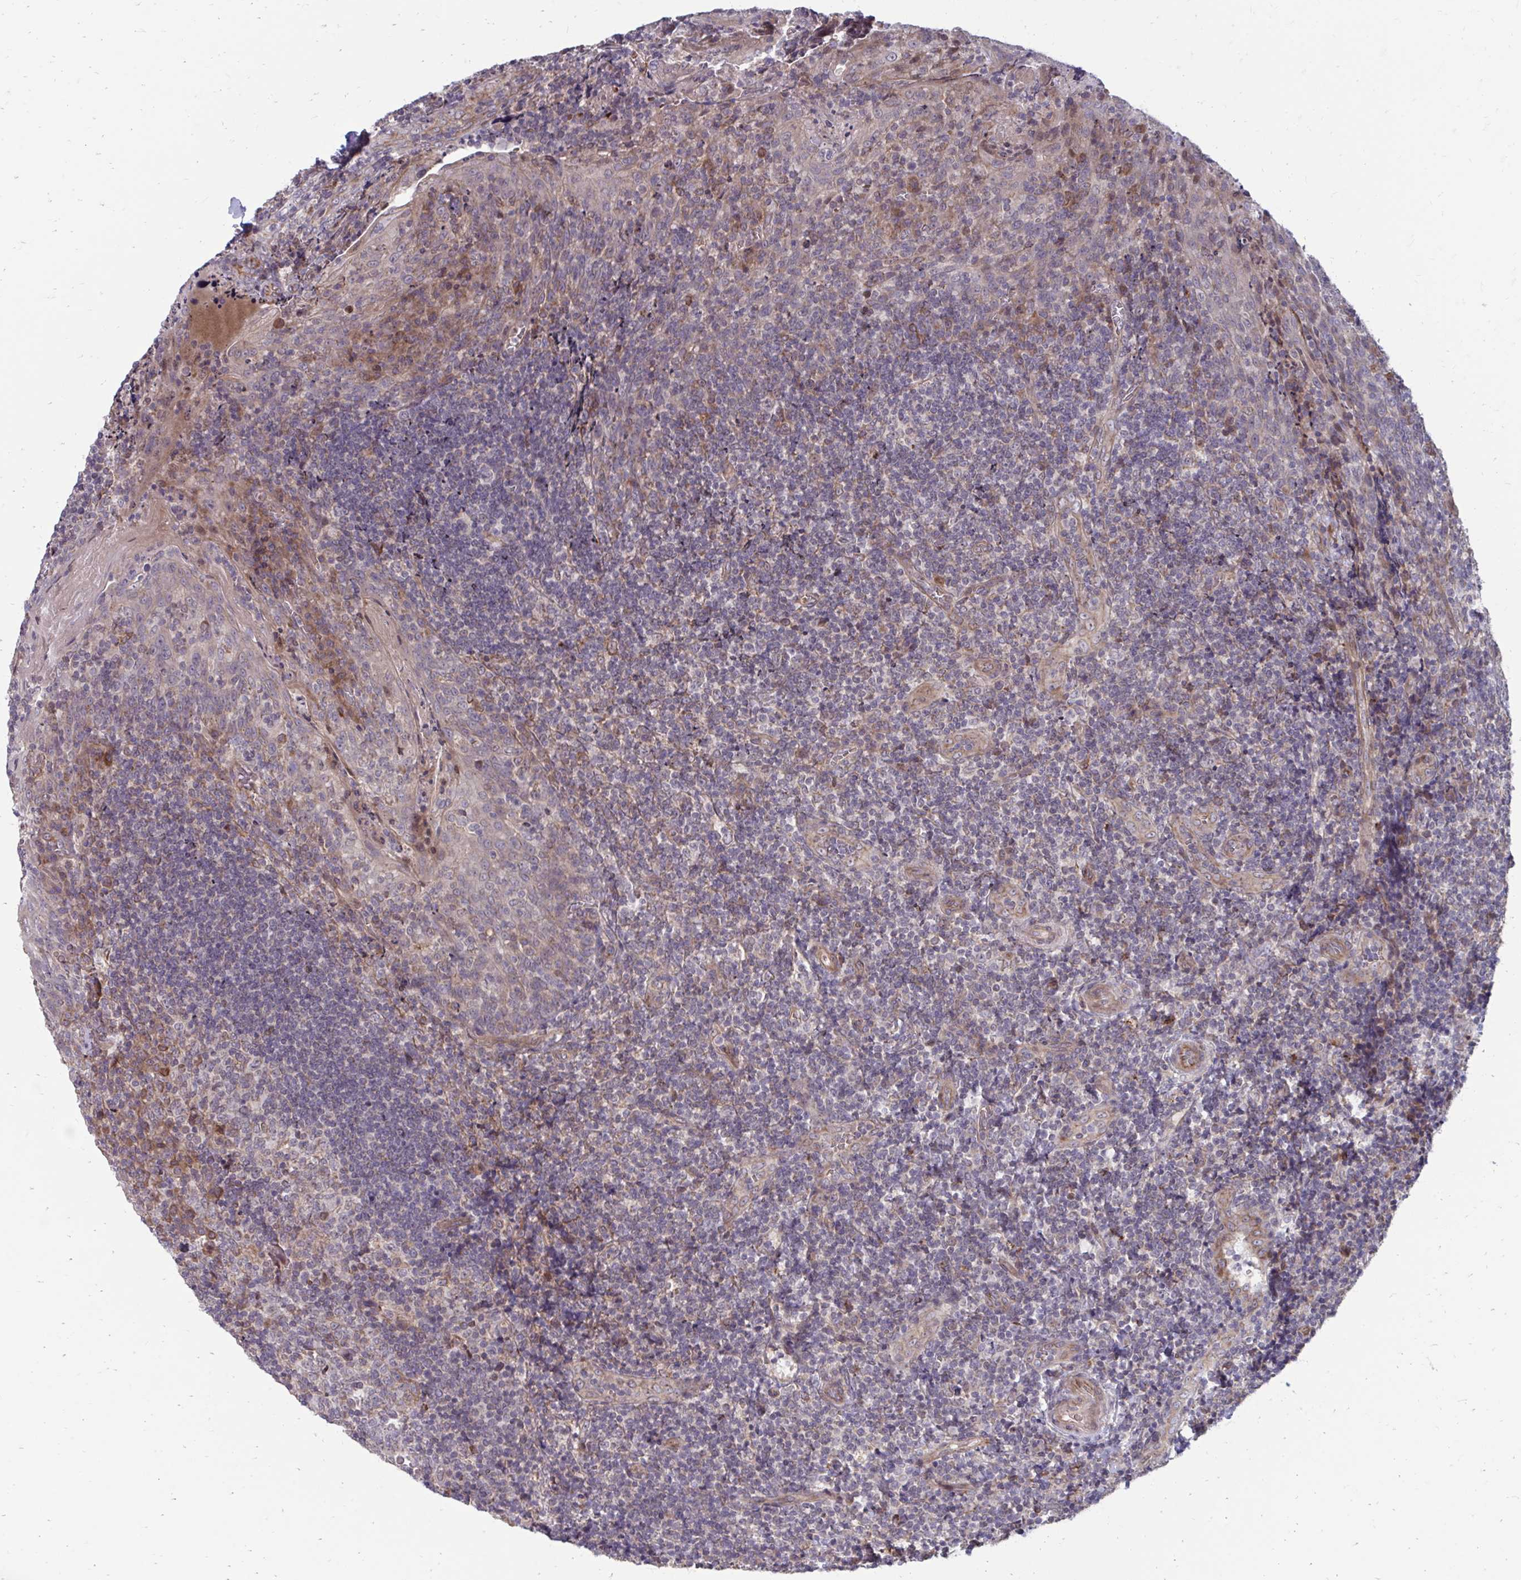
{"staining": {"intensity": "negative", "quantity": "none", "location": "none"}, "tissue": "tonsil", "cell_type": "Non-germinal center cells", "image_type": "normal", "snomed": [{"axis": "morphology", "description": "Normal tissue, NOS"}, {"axis": "topography", "description": "Tonsil"}], "caption": "Immunohistochemistry (IHC) histopathology image of benign tonsil: tonsil stained with DAB (3,3'-diaminobenzidine) reveals no significant protein staining in non-germinal center cells. Brightfield microscopy of IHC stained with DAB (brown) and hematoxylin (blue), captured at high magnification.", "gene": "ITPR2", "patient": {"sex": "male", "age": 17}}